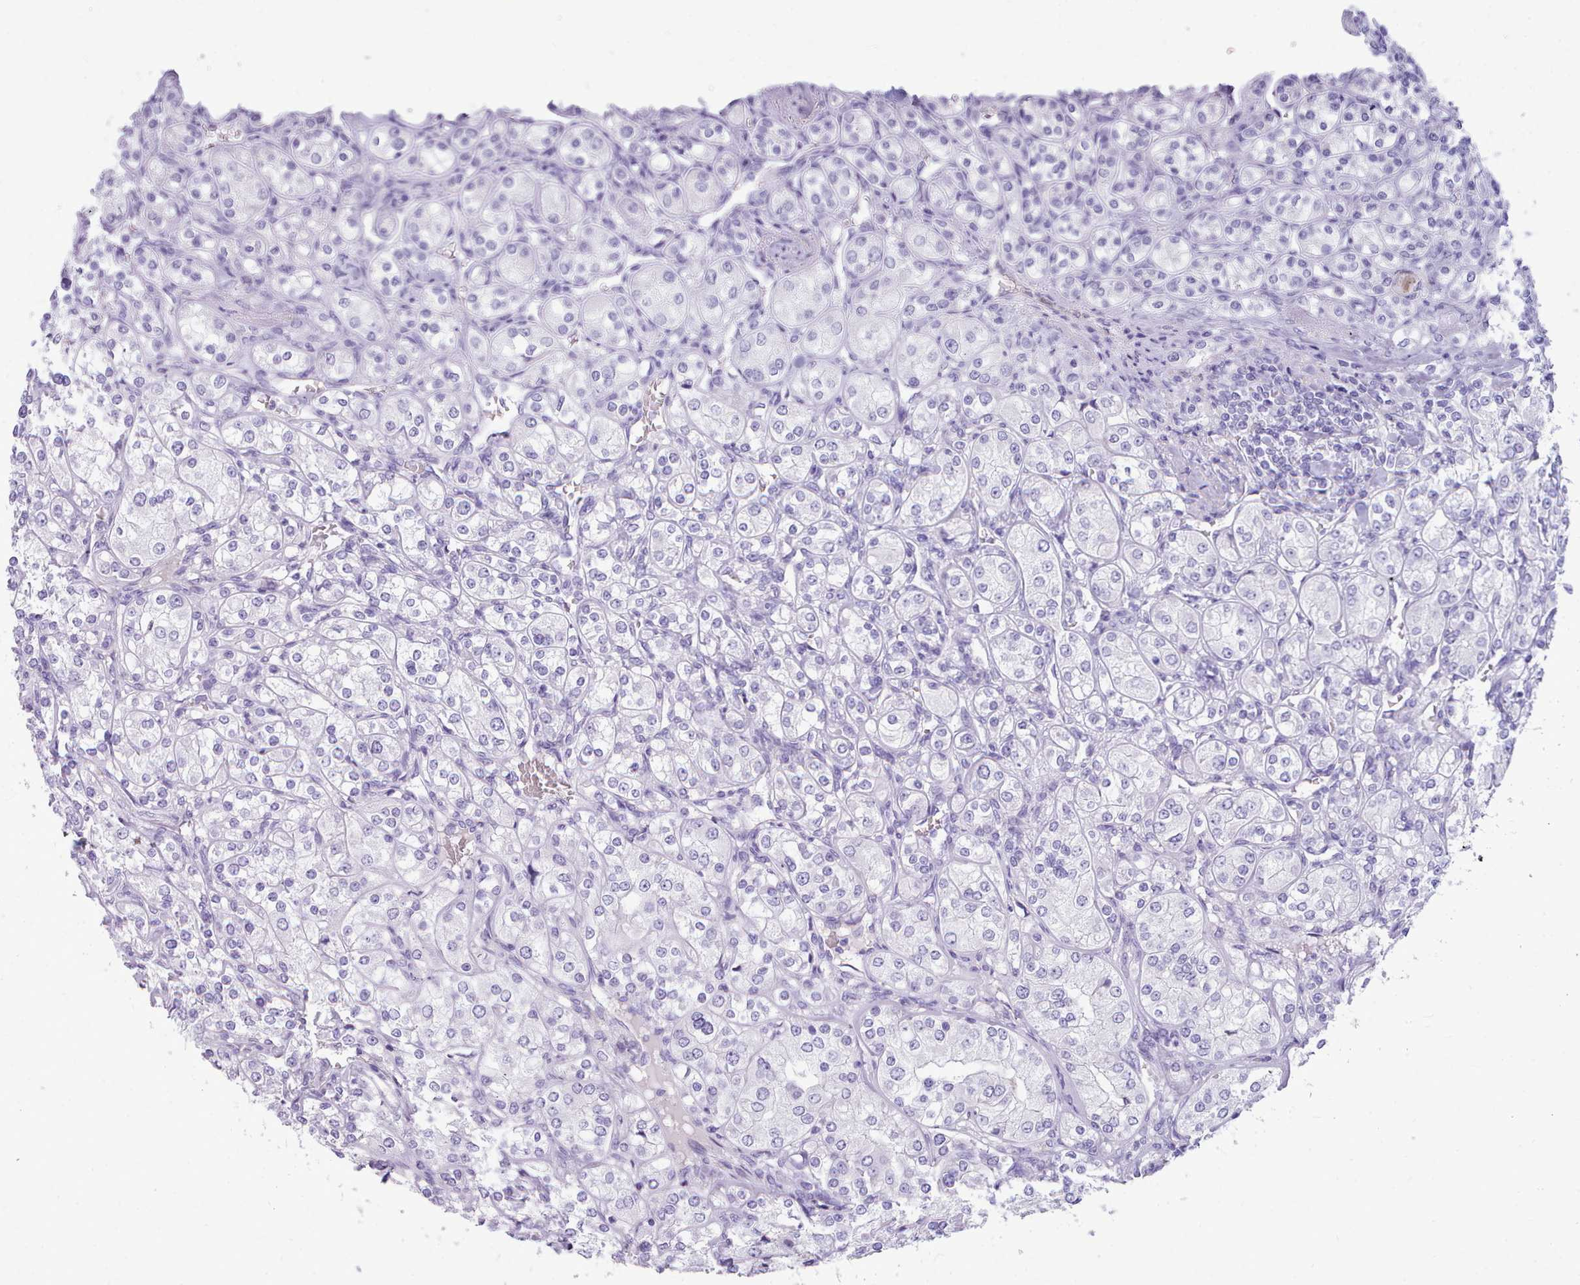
{"staining": {"intensity": "negative", "quantity": "none", "location": "none"}, "tissue": "renal cancer", "cell_type": "Tumor cells", "image_type": "cancer", "snomed": [{"axis": "morphology", "description": "Adenocarcinoma, NOS"}, {"axis": "topography", "description": "Kidney"}], "caption": "IHC histopathology image of renal adenocarcinoma stained for a protein (brown), which shows no staining in tumor cells. (DAB immunohistochemistry with hematoxylin counter stain).", "gene": "NKX1-2", "patient": {"sex": "male", "age": 77}}